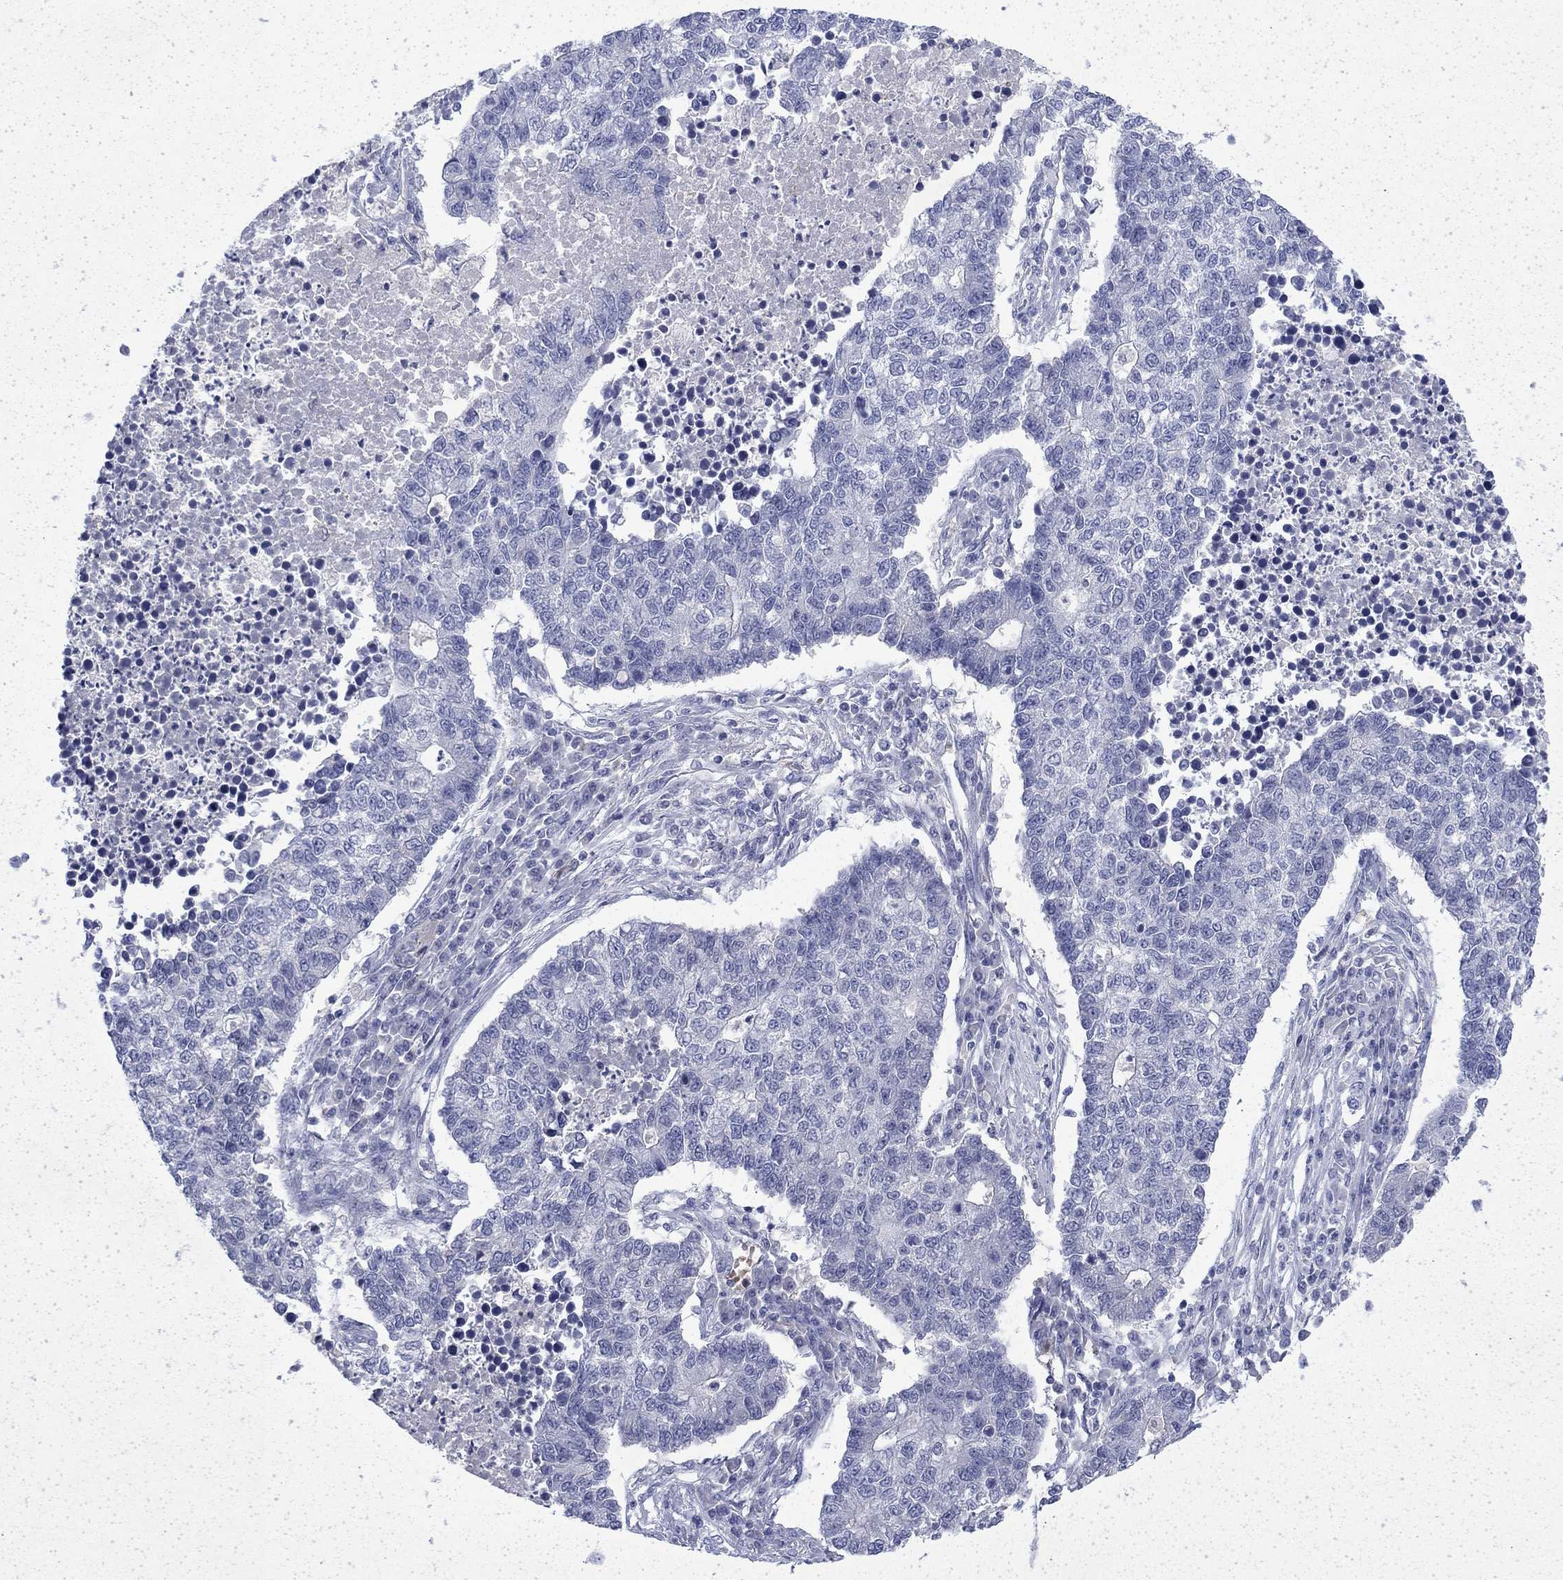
{"staining": {"intensity": "negative", "quantity": "none", "location": "none"}, "tissue": "lung cancer", "cell_type": "Tumor cells", "image_type": "cancer", "snomed": [{"axis": "morphology", "description": "Adenocarcinoma, NOS"}, {"axis": "topography", "description": "Lung"}], "caption": "A histopathology image of human adenocarcinoma (lung) is negative for staining in tumor cells. (Brightfield microscopy of DAB (3,3'-diaminobenzidine) immunohistochemistry at high magnification).", "gene": "ENPP6", "patient": {"sex": "male", "age": 57}}